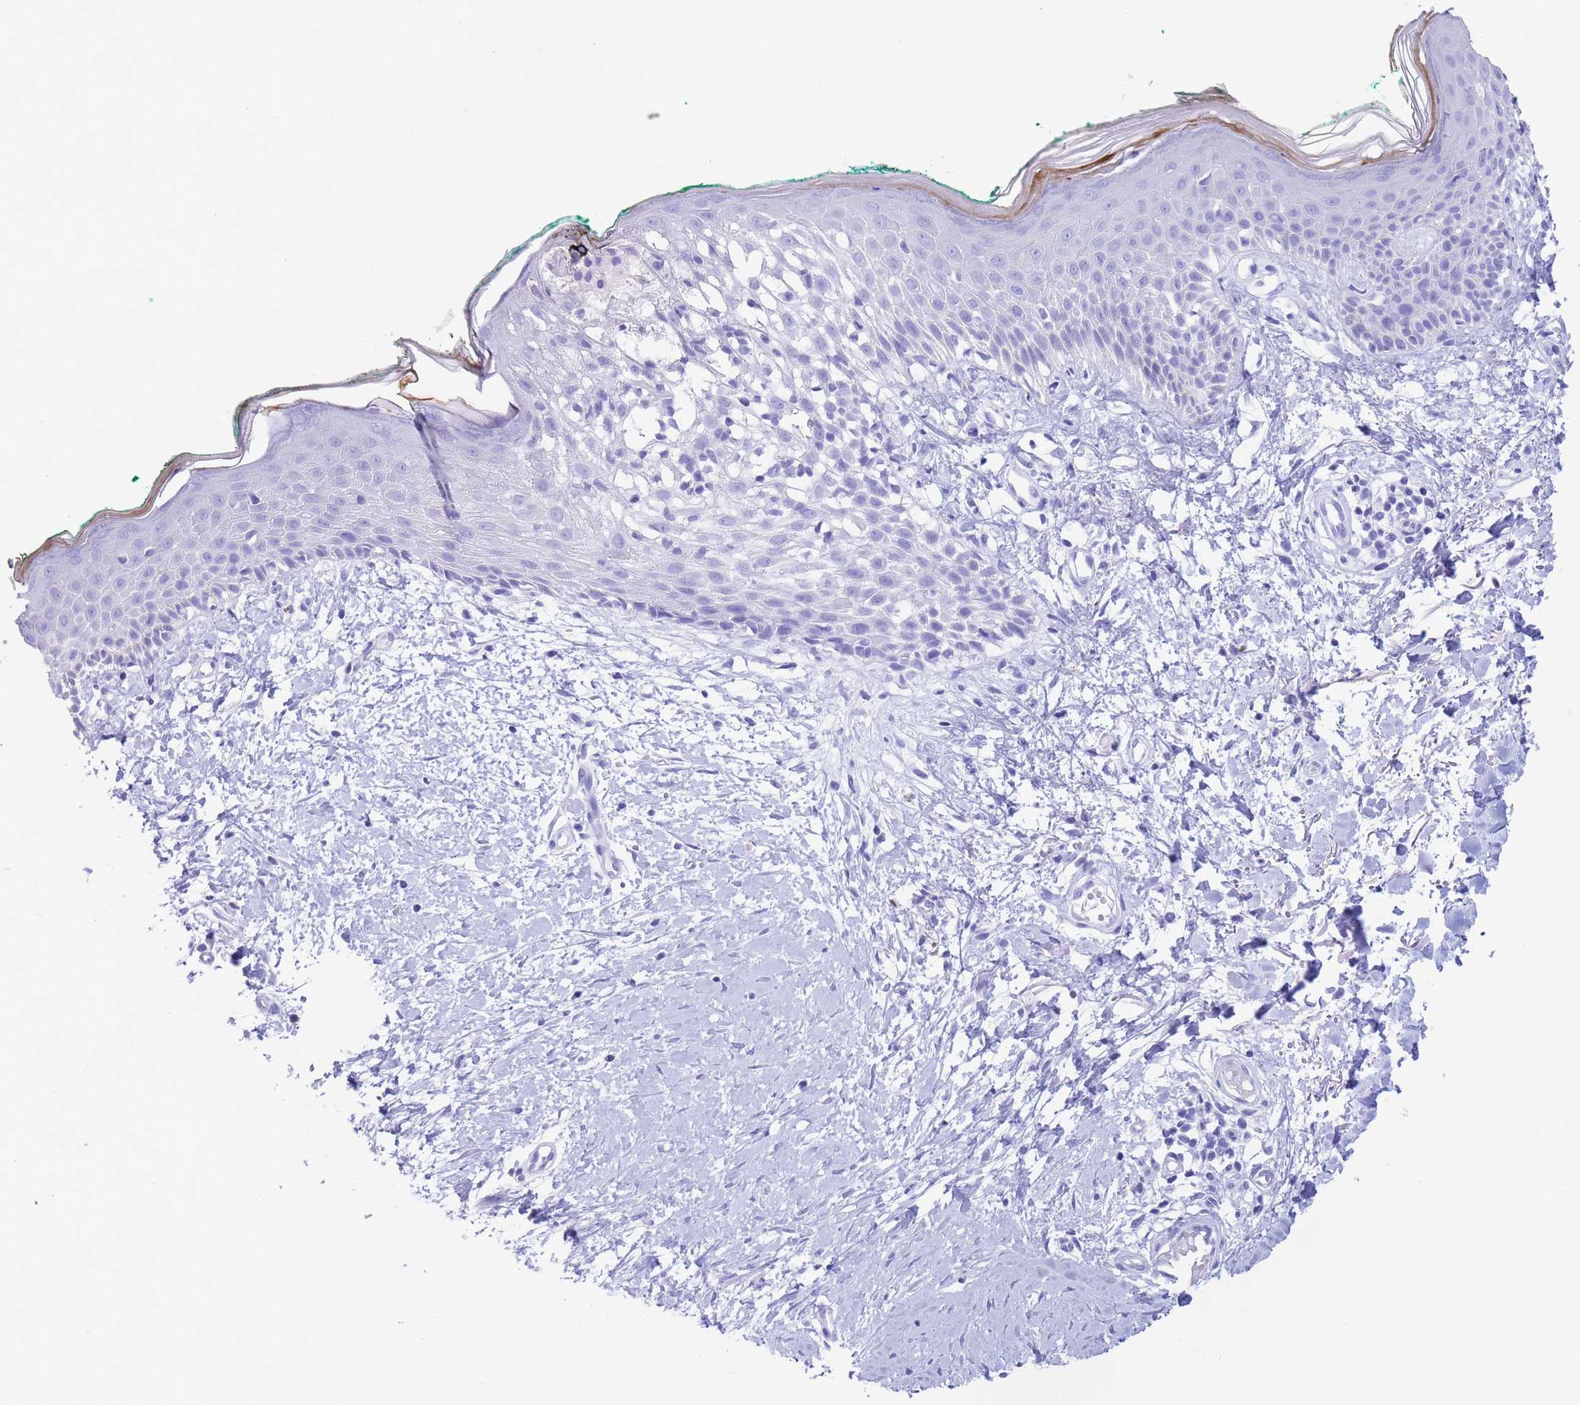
{"staining": {"intensity": "negative", "quantity": "none", "location": "none"}, "tissue": "skin", "cell_type": "Fibroblasts", "image_type": "normal", "snomed": [{"axis": "morphology", "description": "Normal tissue, NOS"}, {"axis": "morphology", "description": "Malignant melanoma, NOS"}, {"axis": "topography", "description": "Skin"}], "caption": "The image displays no significant positivity in fibroblasts of skin.", "gene": "SLCO1B1", "patient": {"sex": "male", "age": 62}}